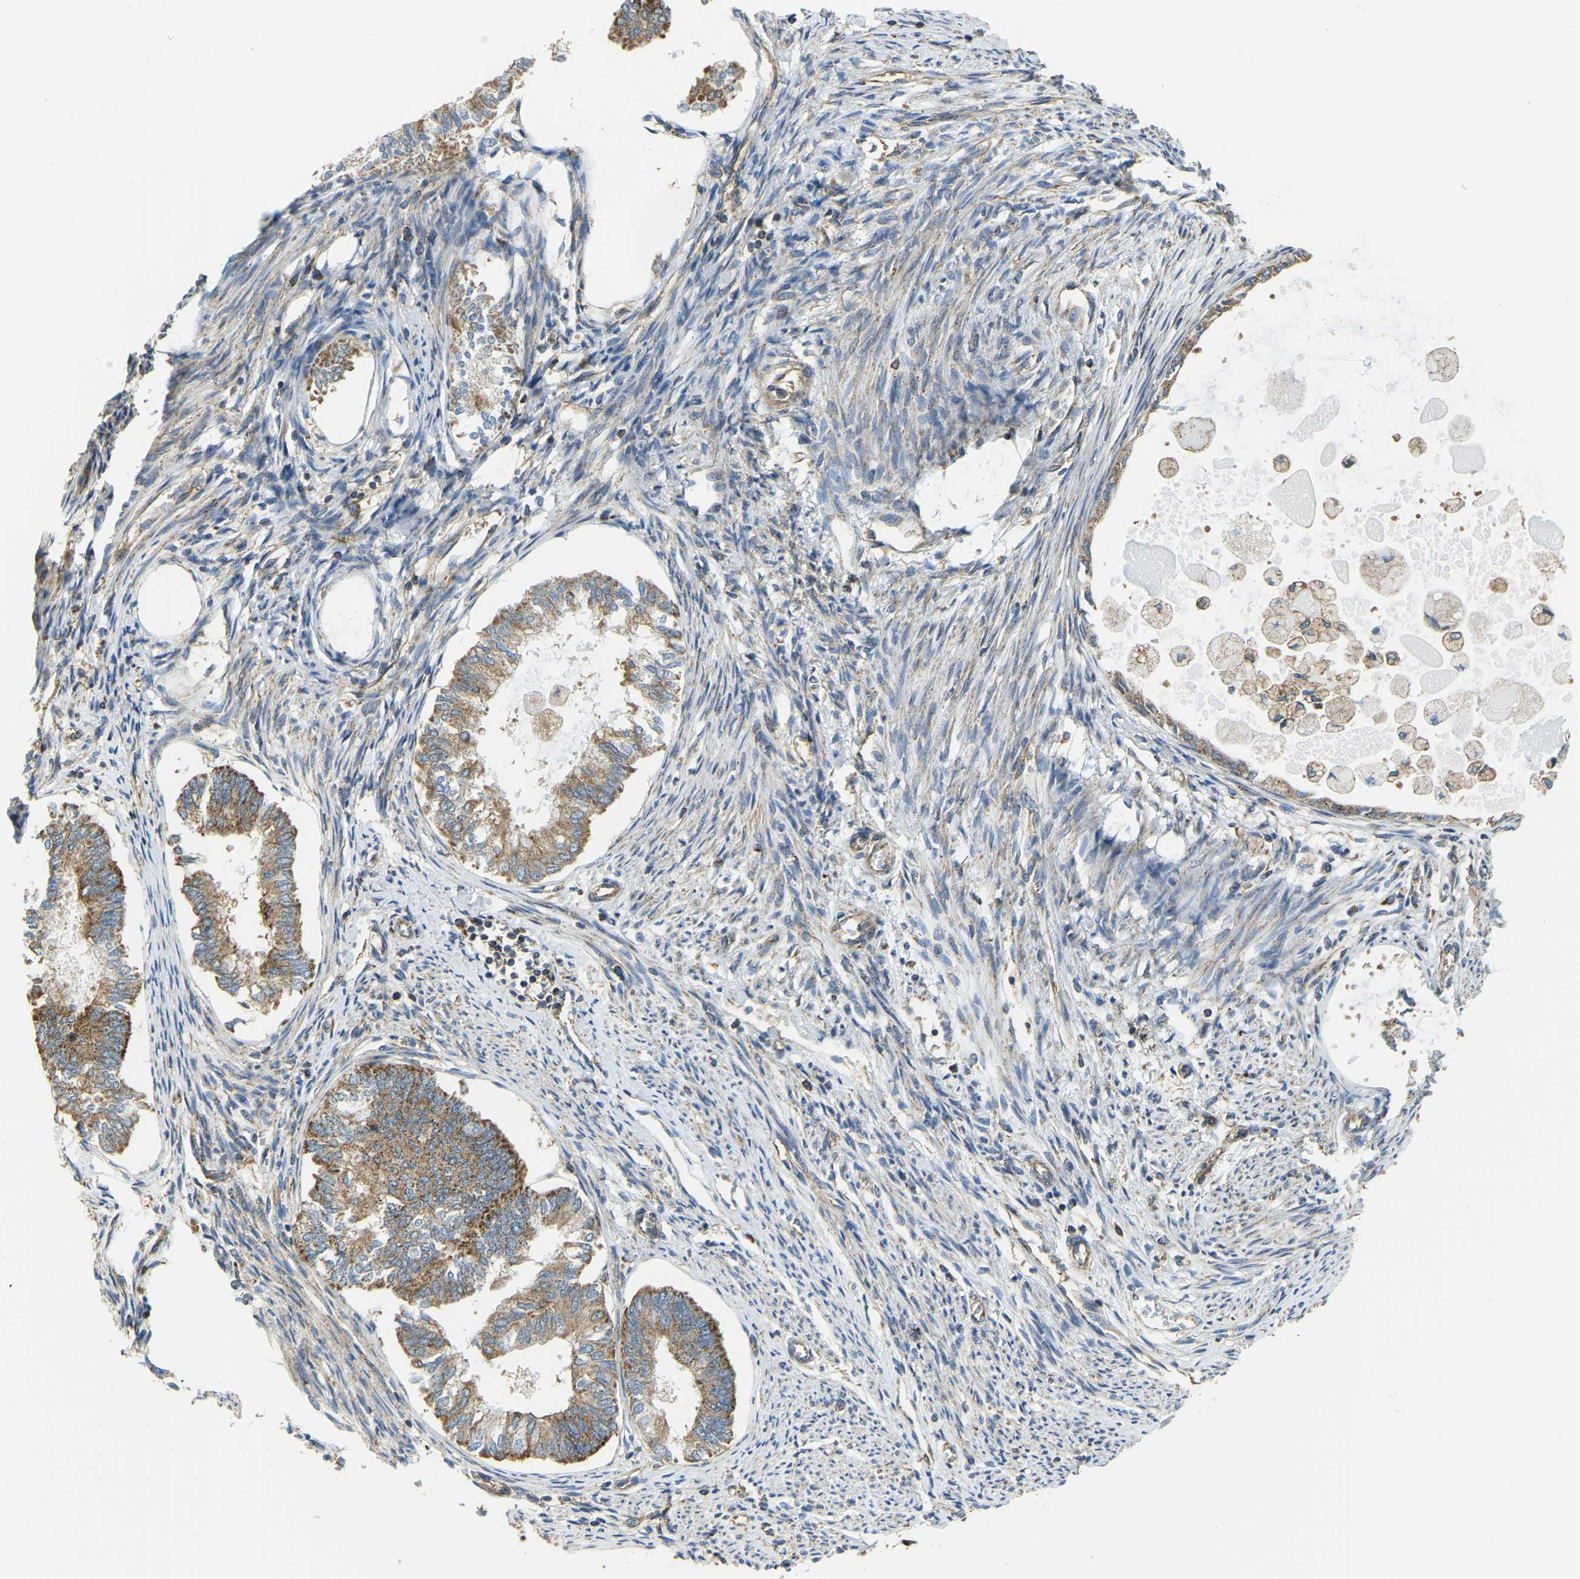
{"staining": {"intensity": "moderate", "quantity": ">75%", "location": "cytoplasmic/membranous"}, "tissue": "endometrial cancer", "cell_type": "Tumor cells", "image_type": "cancer", "snomed": [{"axis": "morphology", "description": "Adenocarcinoma, NOS"}, {"axis": "topography", "description": "Endometrium"}], "caption": "Immunohistochemistry of human adenocarcinoma (endometrial) exhibits medium levels of moderate cytoplasmic/membranous positivity in approximately >75% of tumor cells. The protein of interest is shown in brown color, while the nuclei are stained blue.", "gene": "PSMD7", "patient": {"sex": "female", "age": 86}}